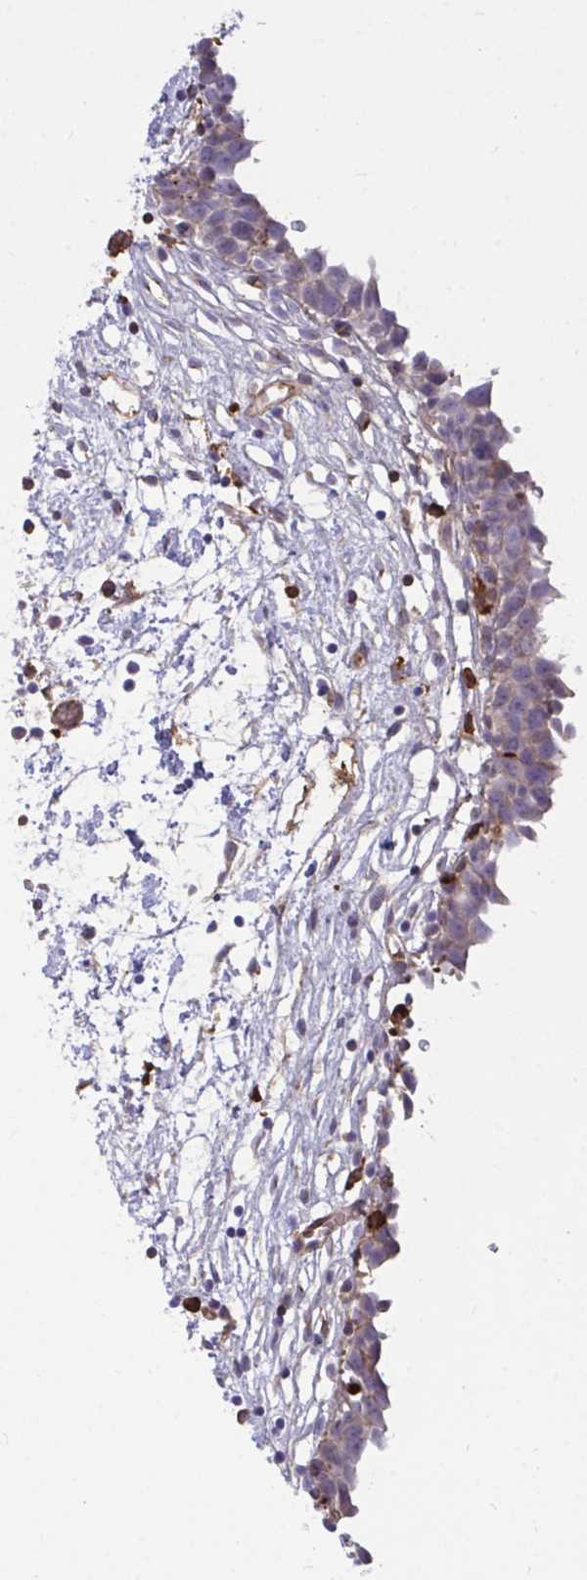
{"staining": {"intensity": "negative", "quantity": "none", "location": "none"}, "tissue": "urinary bladder", "cell_type": "Urothelial cells", "image_type": "normal", "snomed": [{"axis": "morphology", "description": "Normal tissue, NOS"}, {"axis": "topography", "description": "Urinary bladder"}], "caption": "An IHC photomicrograph of unremarkable urinary bladder is shown. There is no staining in urothelial cells of urinary bladder.", "gene": "F2", "patient": {"sex": "male", "age": 37}}